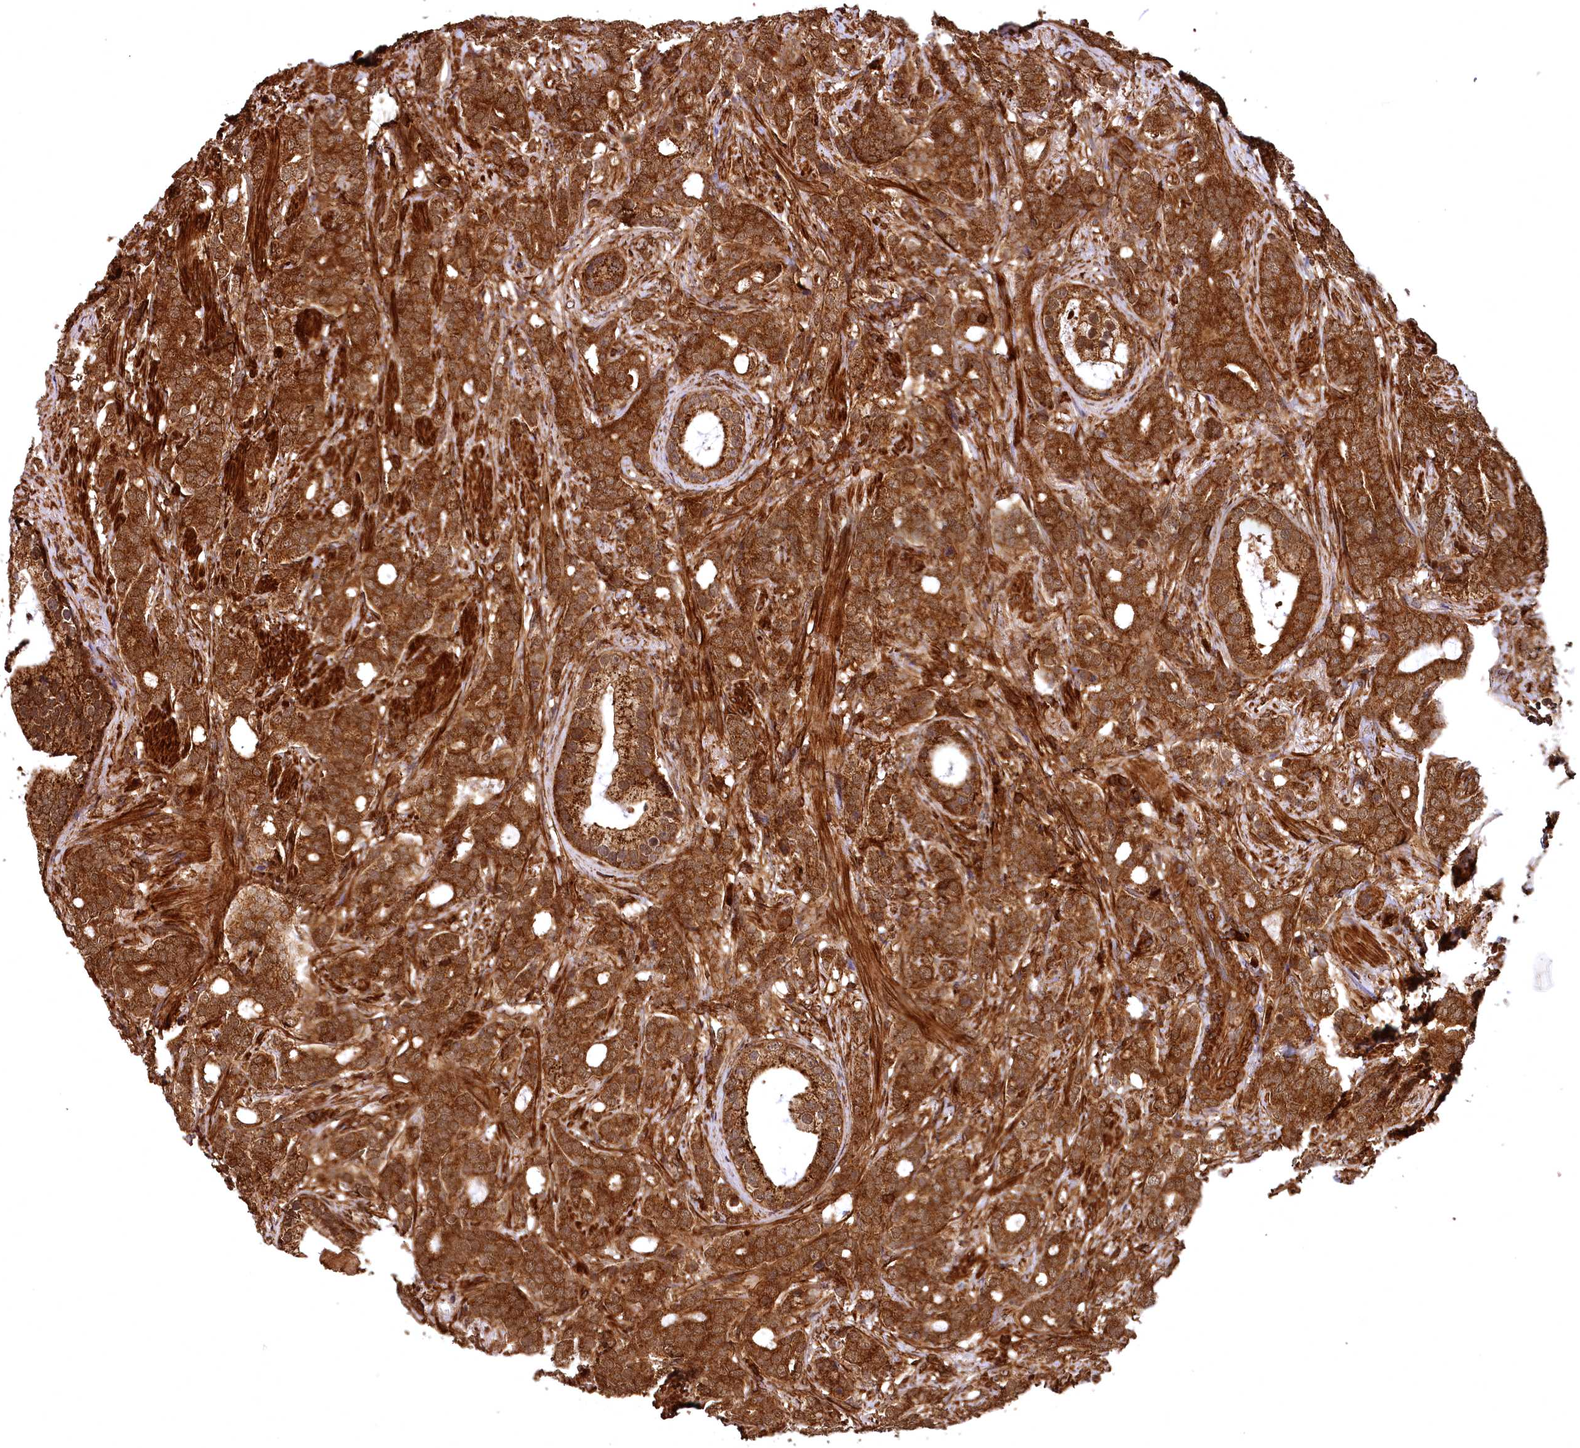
{"staining": {"intensity": "strong", "quantity": ">75%", "location": "cytoplasmic/membranous"}, "tissue": "prostate cancer", "cell_type": "Tumor cells", "image_type": "cancer", "snomed": [{"axis": "morphology", "description": "Adenocarcinoma, Low grade"}, {"axis": "topography", "description": "Prostate"}], "caption": "The micrograph displays immunohistochemical staining of prostate cancer (low-grade adenocarcinoma). There is strong cytoplasmic/membranous staining is appreciated in approximately >75% of tumor cells.", "gene": "STUB1", "patient": {"sex": "male", "age": 71}}